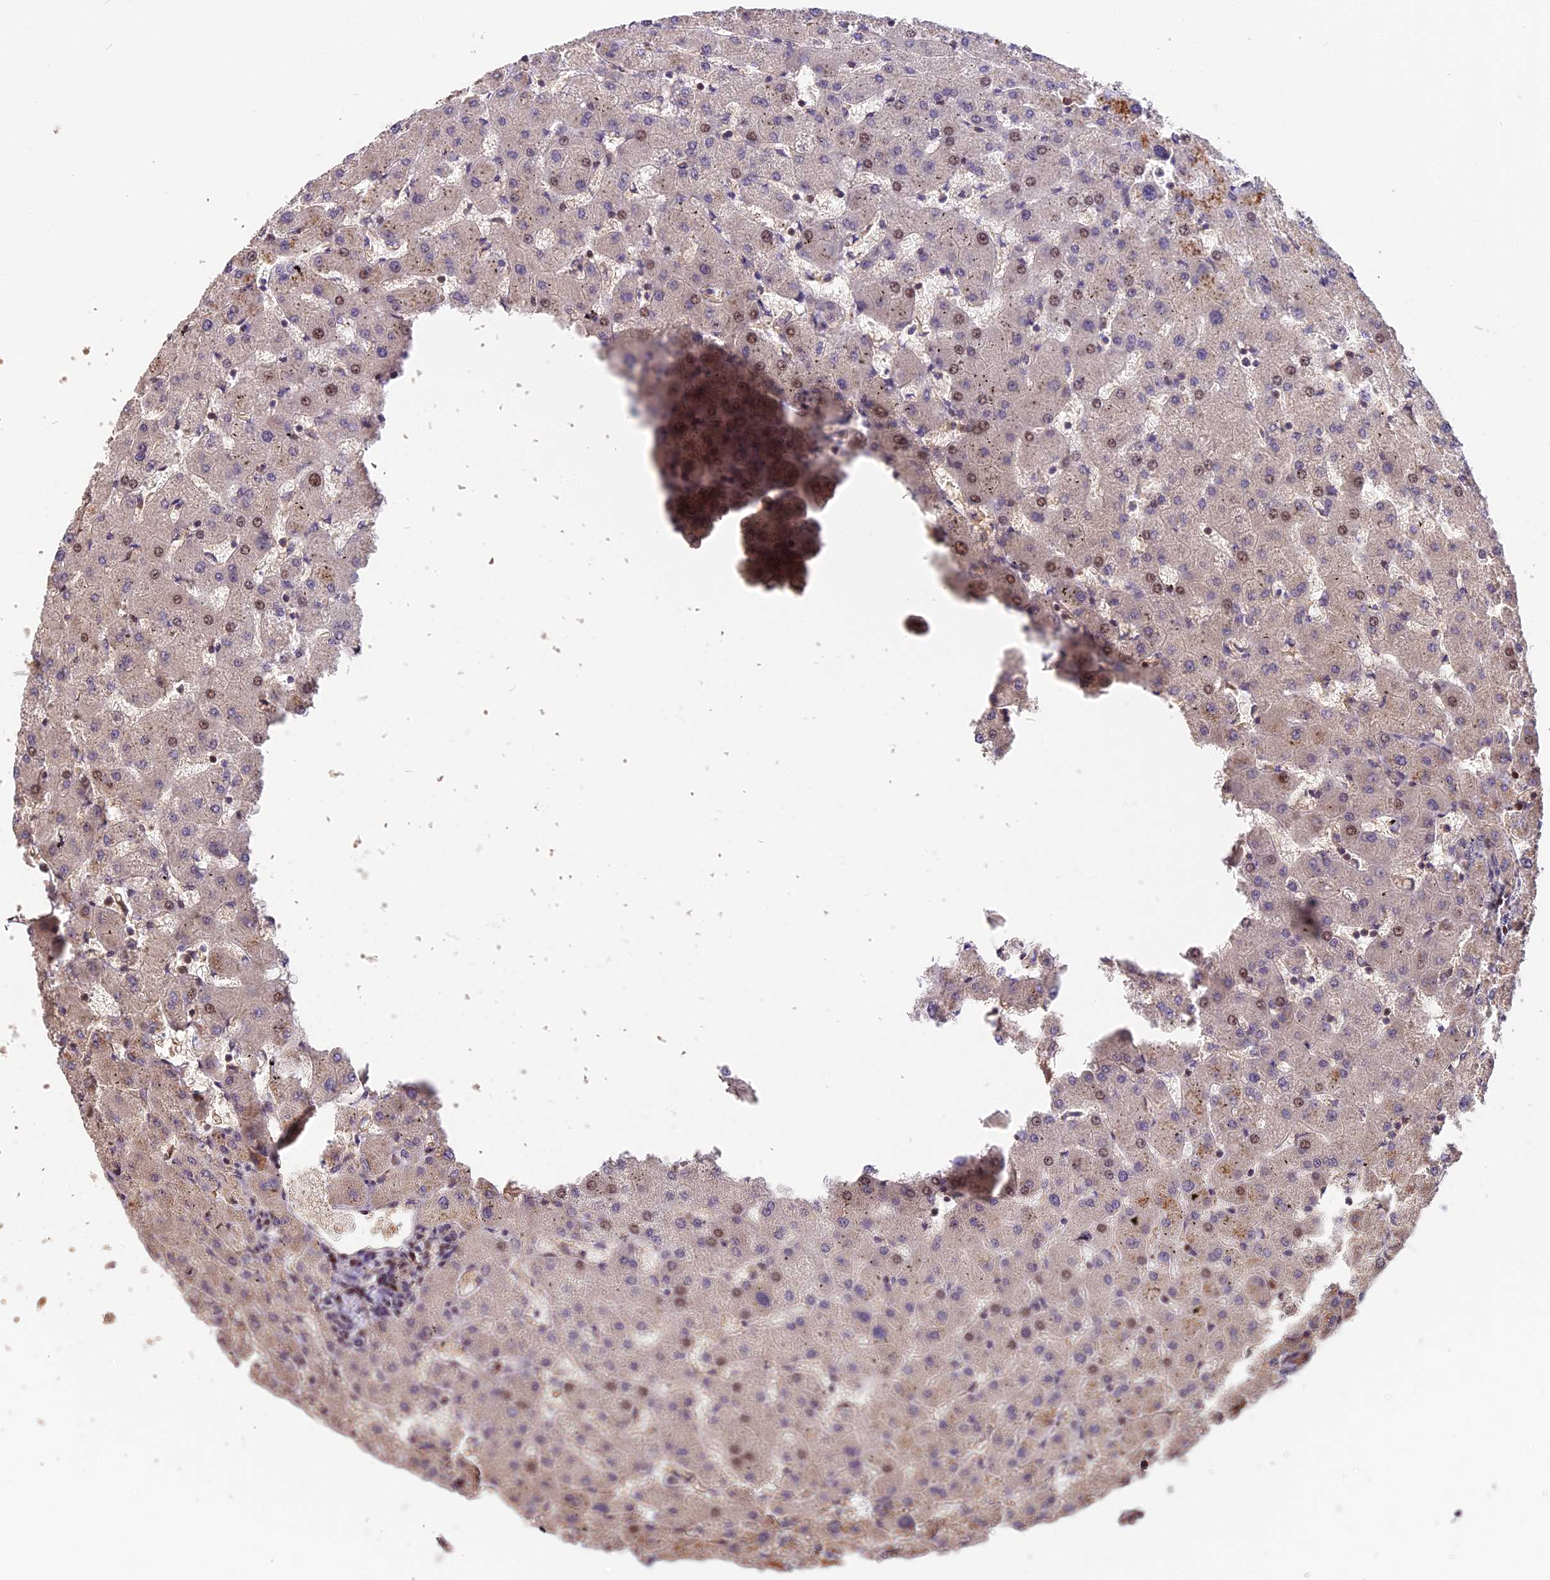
{"staining": {"intensity": "weak", "quantity": "25%-75%", "location": "cytoplasmic/membranous"}, "tissue": "liver", "cell_type": "Cholangiocytes", "image_type": "normal", "snomed": [{"axis": "morphology", "description": "Normal tissue, NOS"}, {"axis": "topography", "description": "Liver"}], "caption": "Weak cytoplasmic/membranous protein positivity is identified in approximately 25%-75% of cholangiocytes in liver. Using DAB (3,3'-diaminobenzidine) (brown) and hematoxylin (blue) stains, captured at high magnification using brightfield microscopy.", "gene": "ARHGAP17", "patient": {"sex": "female", "age": 63}}